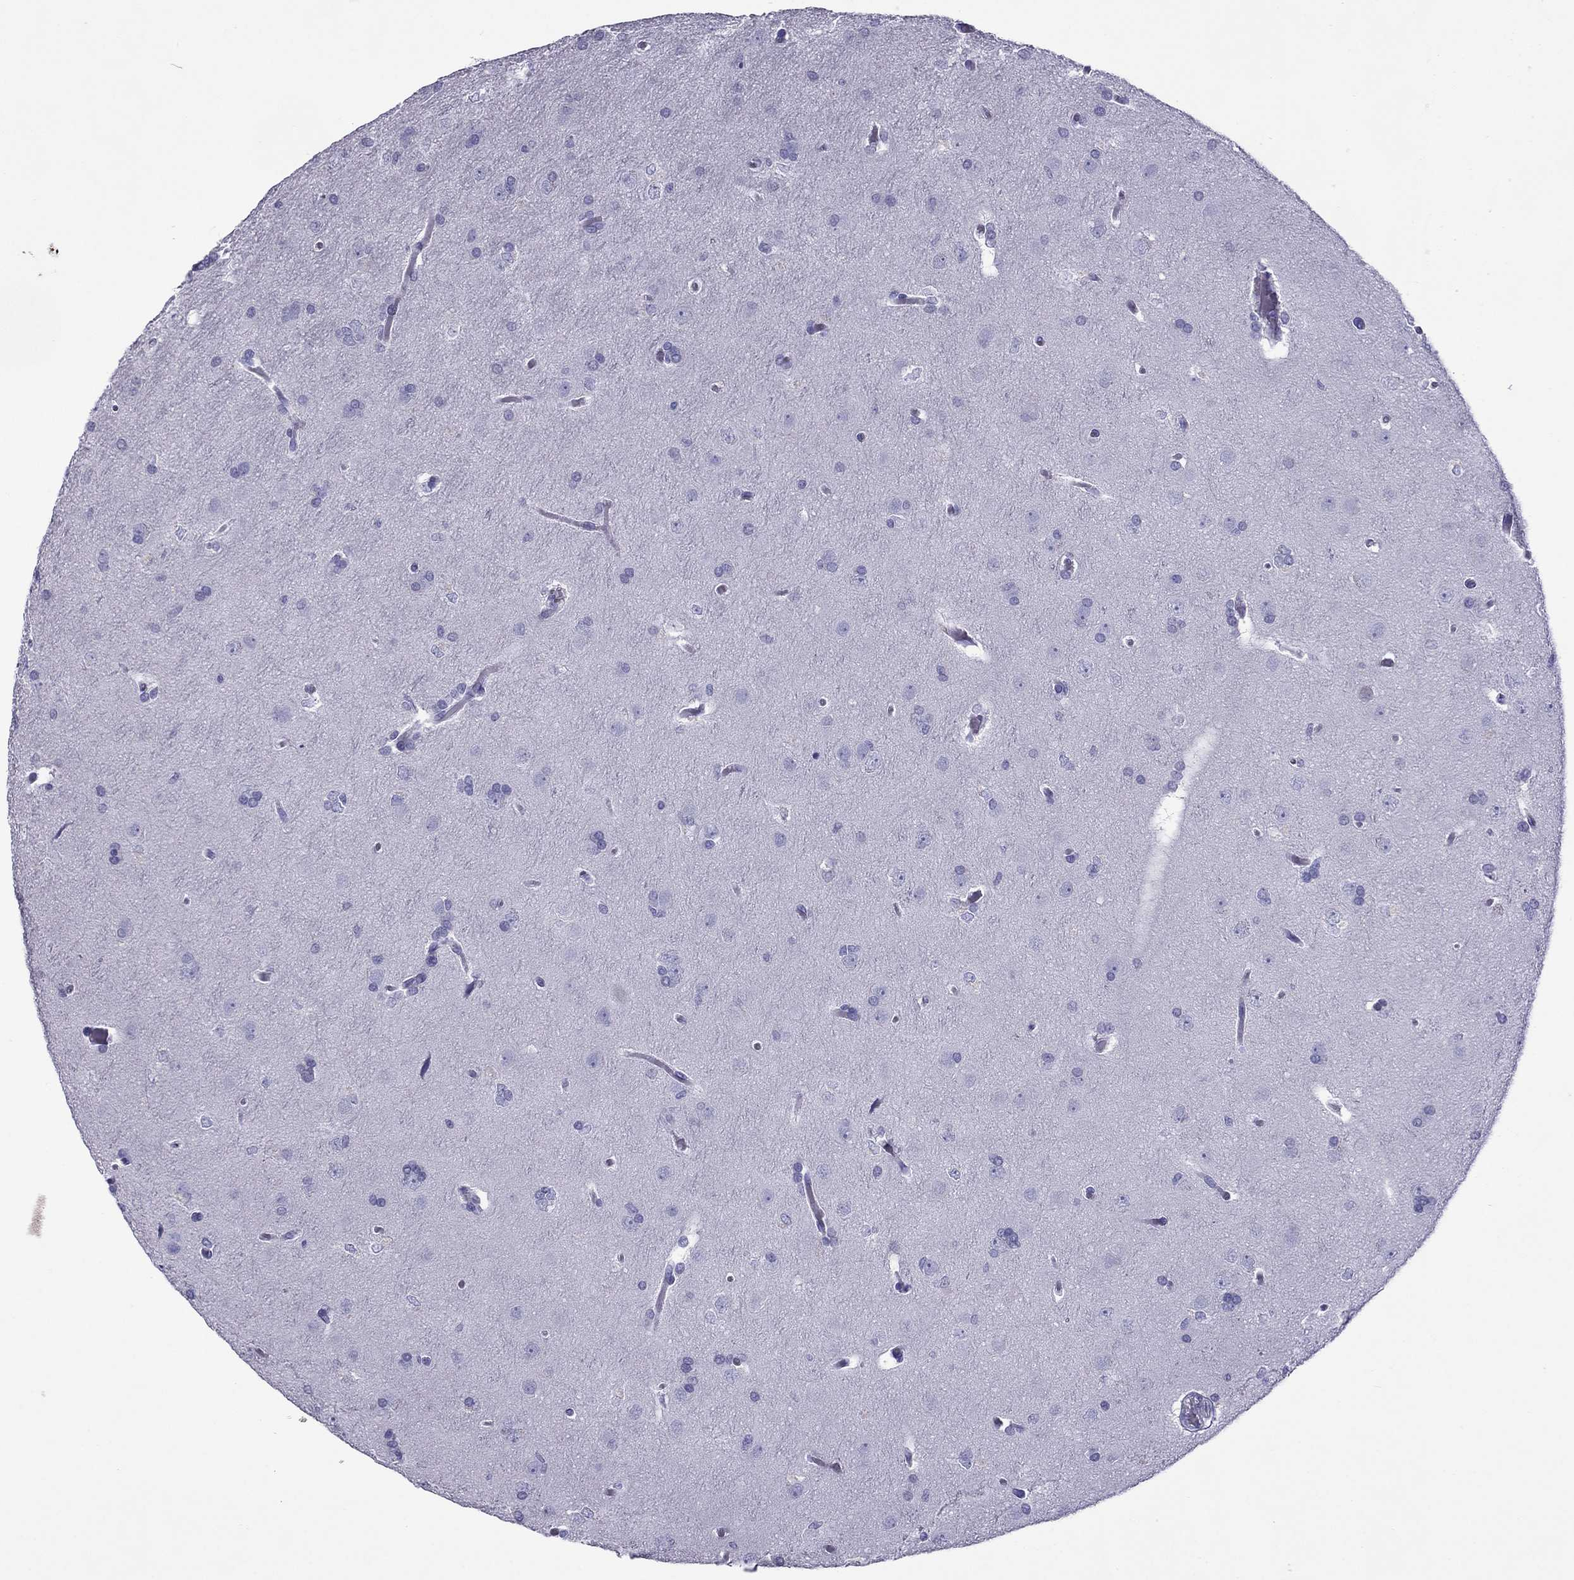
{"staining": {"intensity": "negative", "quantity": "none", "location": "none"}, "tissue": "glioma", "cell_type": "Tumor cells", "image_type": "cancer", "snomed": [{"axis": "morphology", "description": "Glioma, malignant, Low grade"}, {"axis": "topography", "description": "Brain"}], "caption": "The micrograph demonstrates no significant staining in tumor cells of malignant glioma (low-grade).", "gene": "MYL11", "patient": {"sex": "female", "age": 32}}